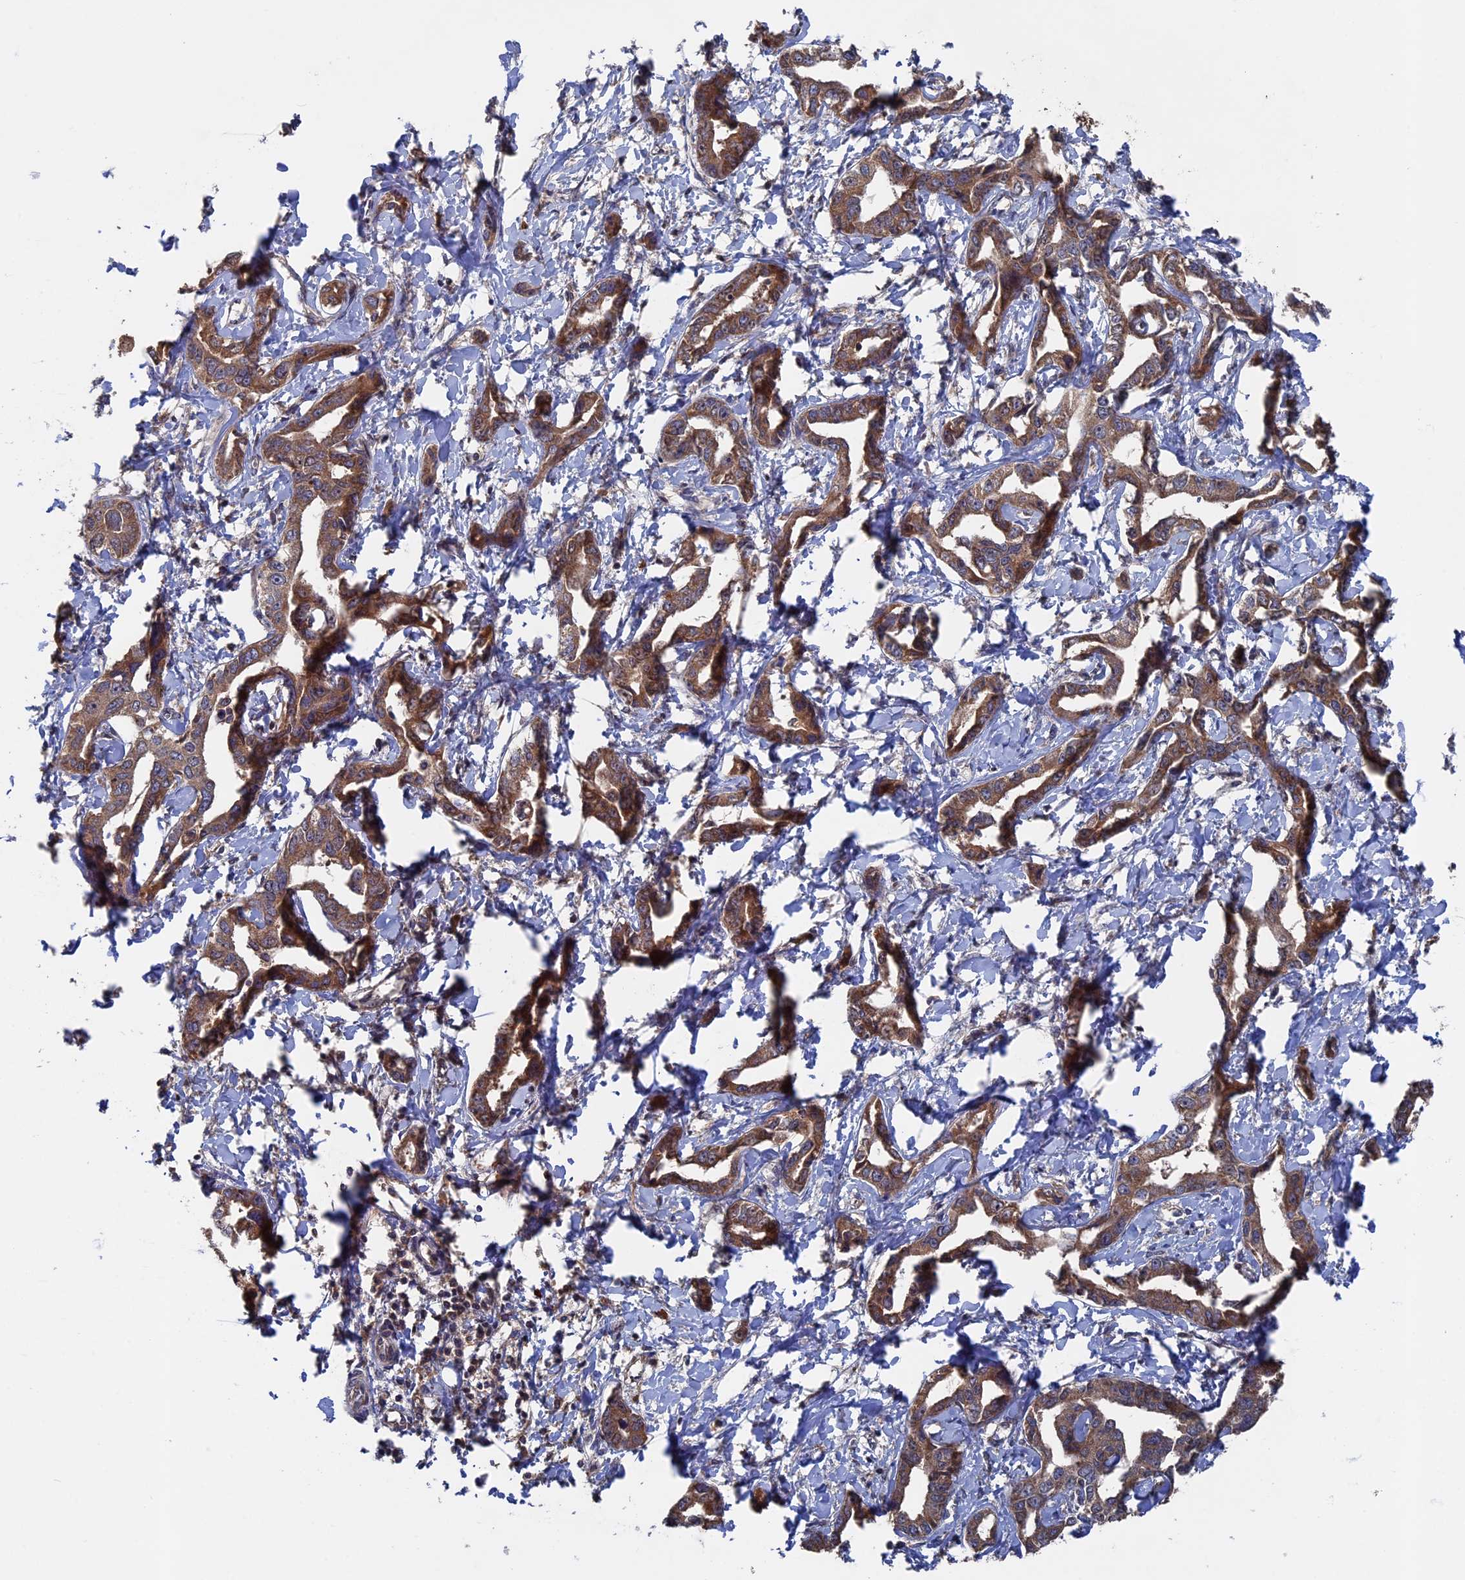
{"staining": {"intensity": "moderate", "quantity": ">75%", "location": "cytoplasmic/membranous"}, "tissue": "liver cancer", "cell_type": "Tumor cells", "image_type": "cancer", "snomed": [{"axis": "morphology", "description": "Cholangiocarcinoma"}, {"axis": "topography", "description": "Liver"}], "caption": "Immunohistochemistry of liver cholangiocarcinoma reveals medium levels of moderate cytoplasmic/membranous staining in approximately >75% of tumor cells.", "gene": "RAB15", "patient": {"sex": "male", "age": 59}}